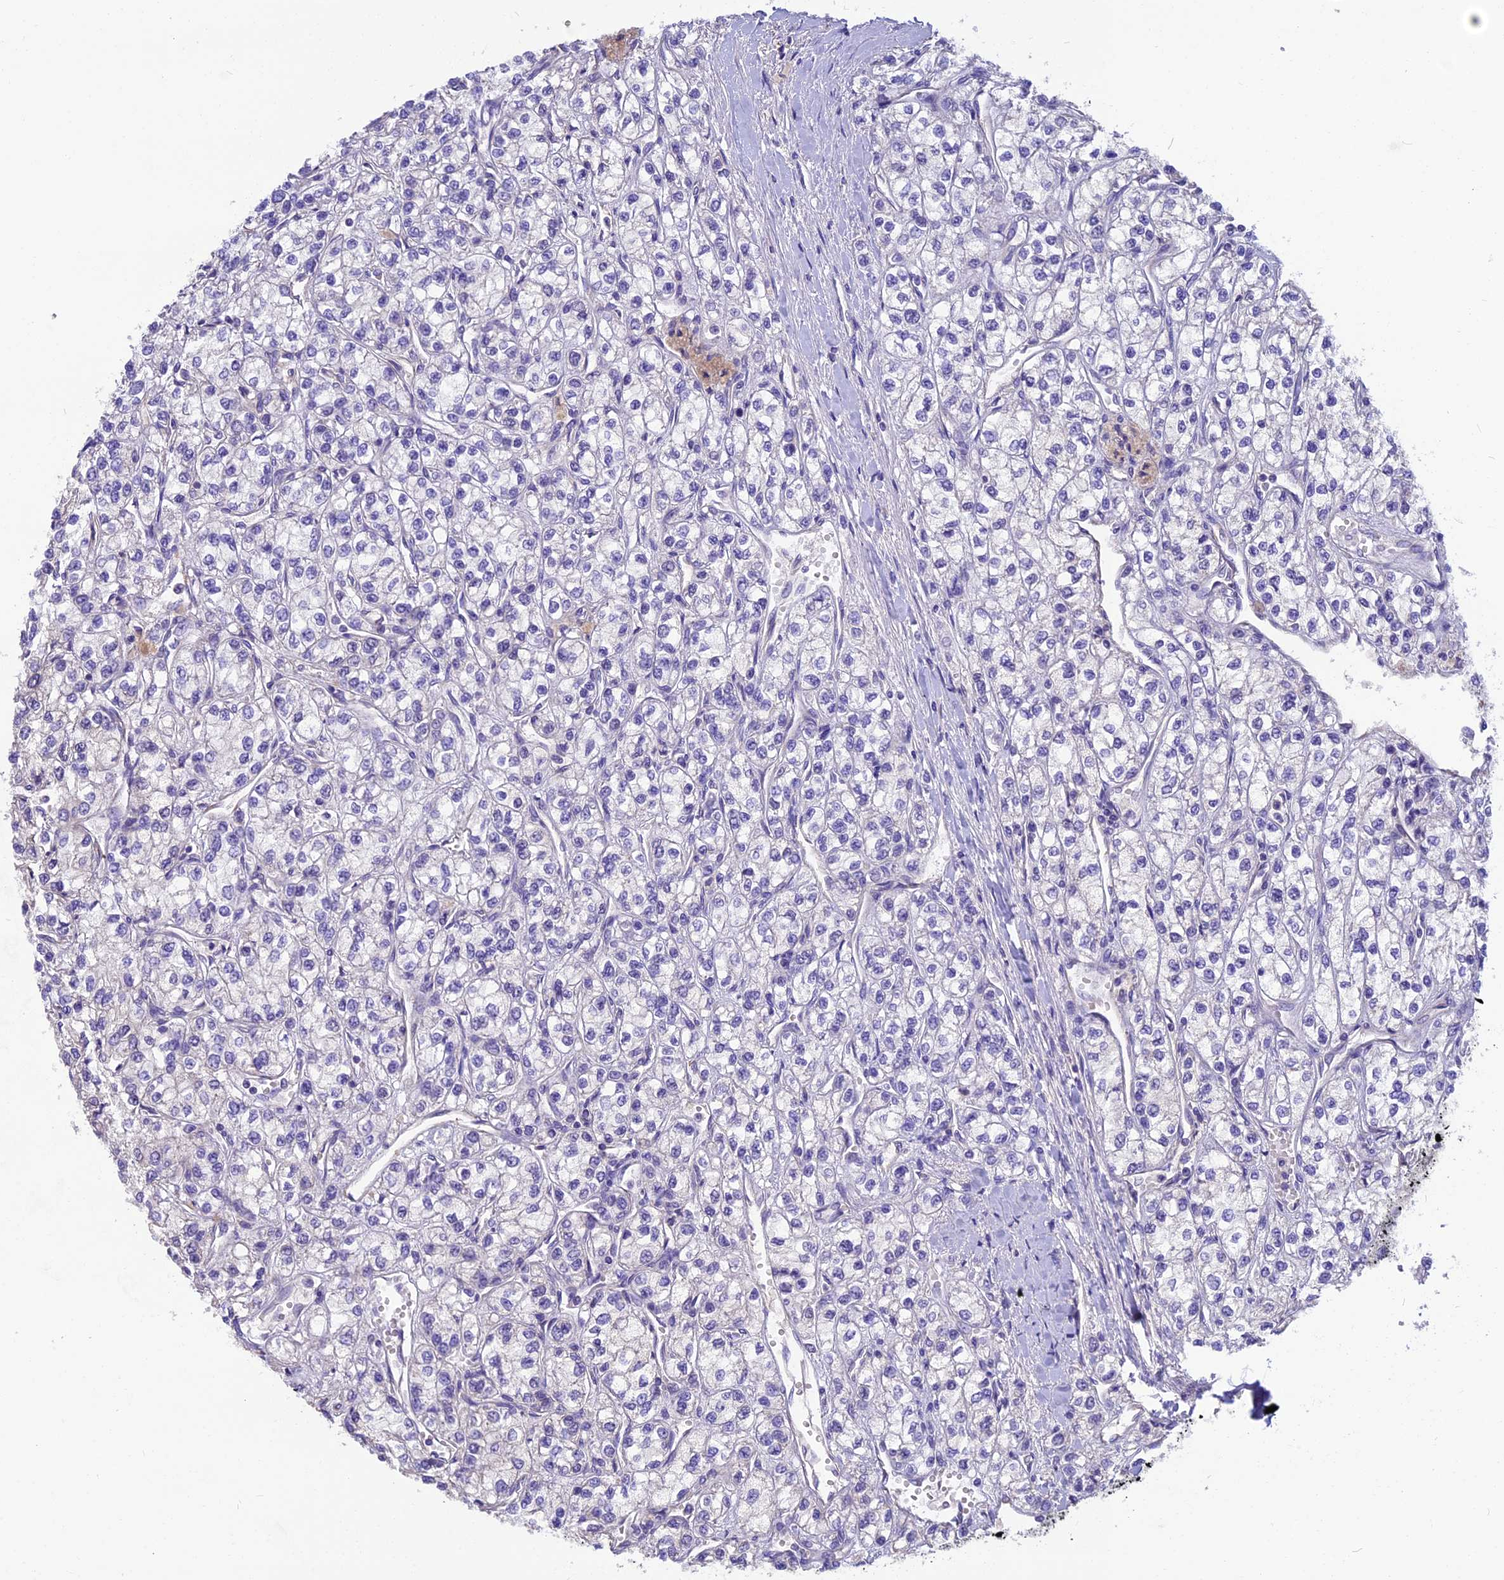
{"staining": {"intensity": "negative", "quantity": "none", "location": "none"}, "tissue": "renal cancer", "cell_type": "Tumor cells", "image_type": "cancer", "snomed": [{"axis": "morphology", "description": "Adenocarcinoma, NOS"}, {"axis": "topography", "description": "Kidney"}], "caption": "Renal cancer was stained to show a protein in brown. There is no significant positivity in tumor cells.", "gene": "ANO3", "patient": {"sex": "male", "age": 80}}